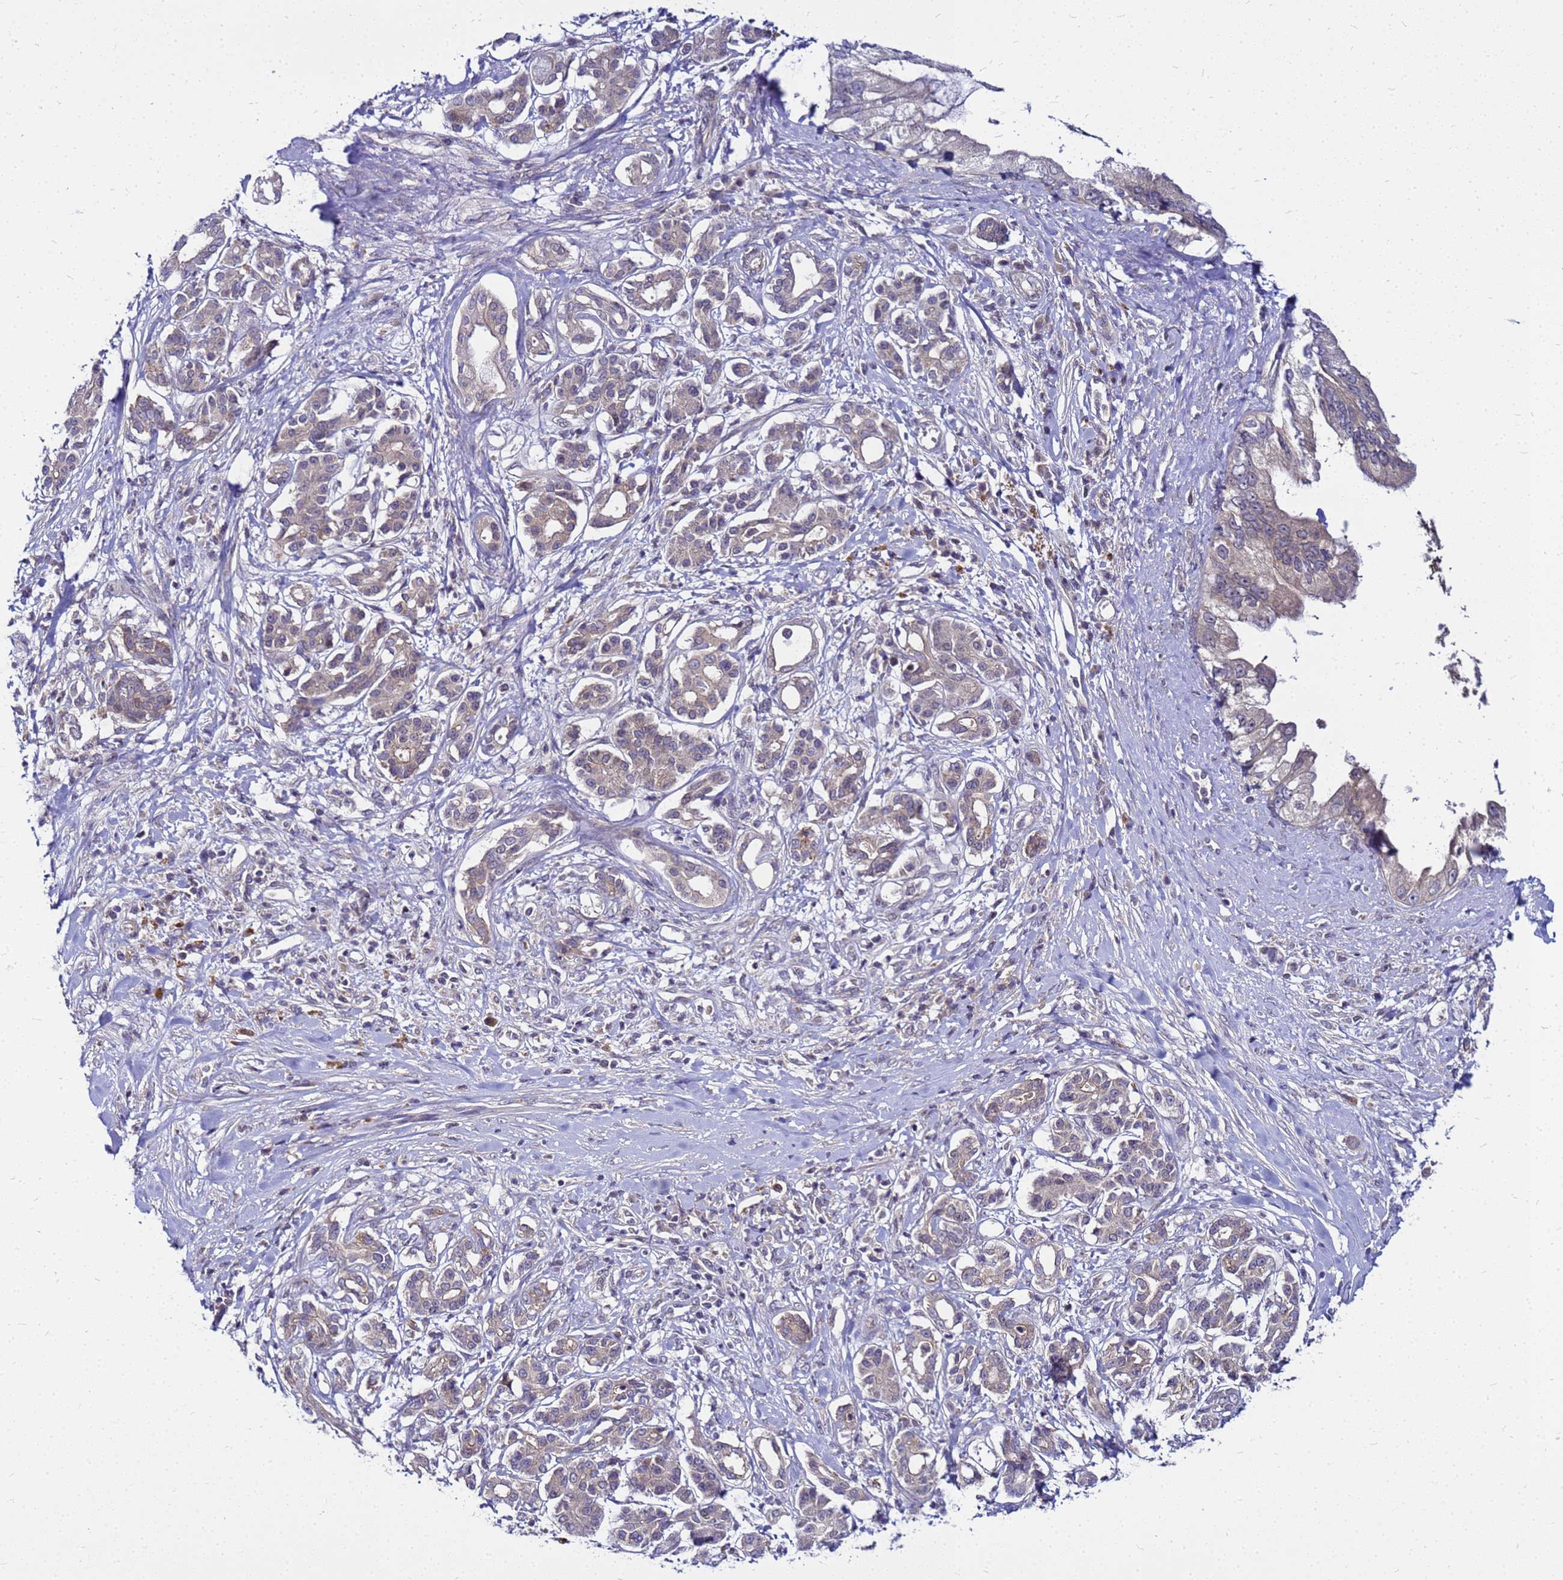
{"staining": {"intensity": "negative", "quantity": "none", "location": "none"}, "tissue": "pancreatic cancer", "cell_type": "Tumor cells", "image_type": "cancer", "snomed": [{"axis": "morphology", "description": "Adenocarcinoma, NOS"}, {"axis": "topography", "description": "Pancreas"}], "caption": "Protein analysis of pancreatic cancer shows no significant staining in tumor cells. Nuclei are stained in blue.", "gene": "SAT1", "patient": {"sex": "female", "age": 56}}